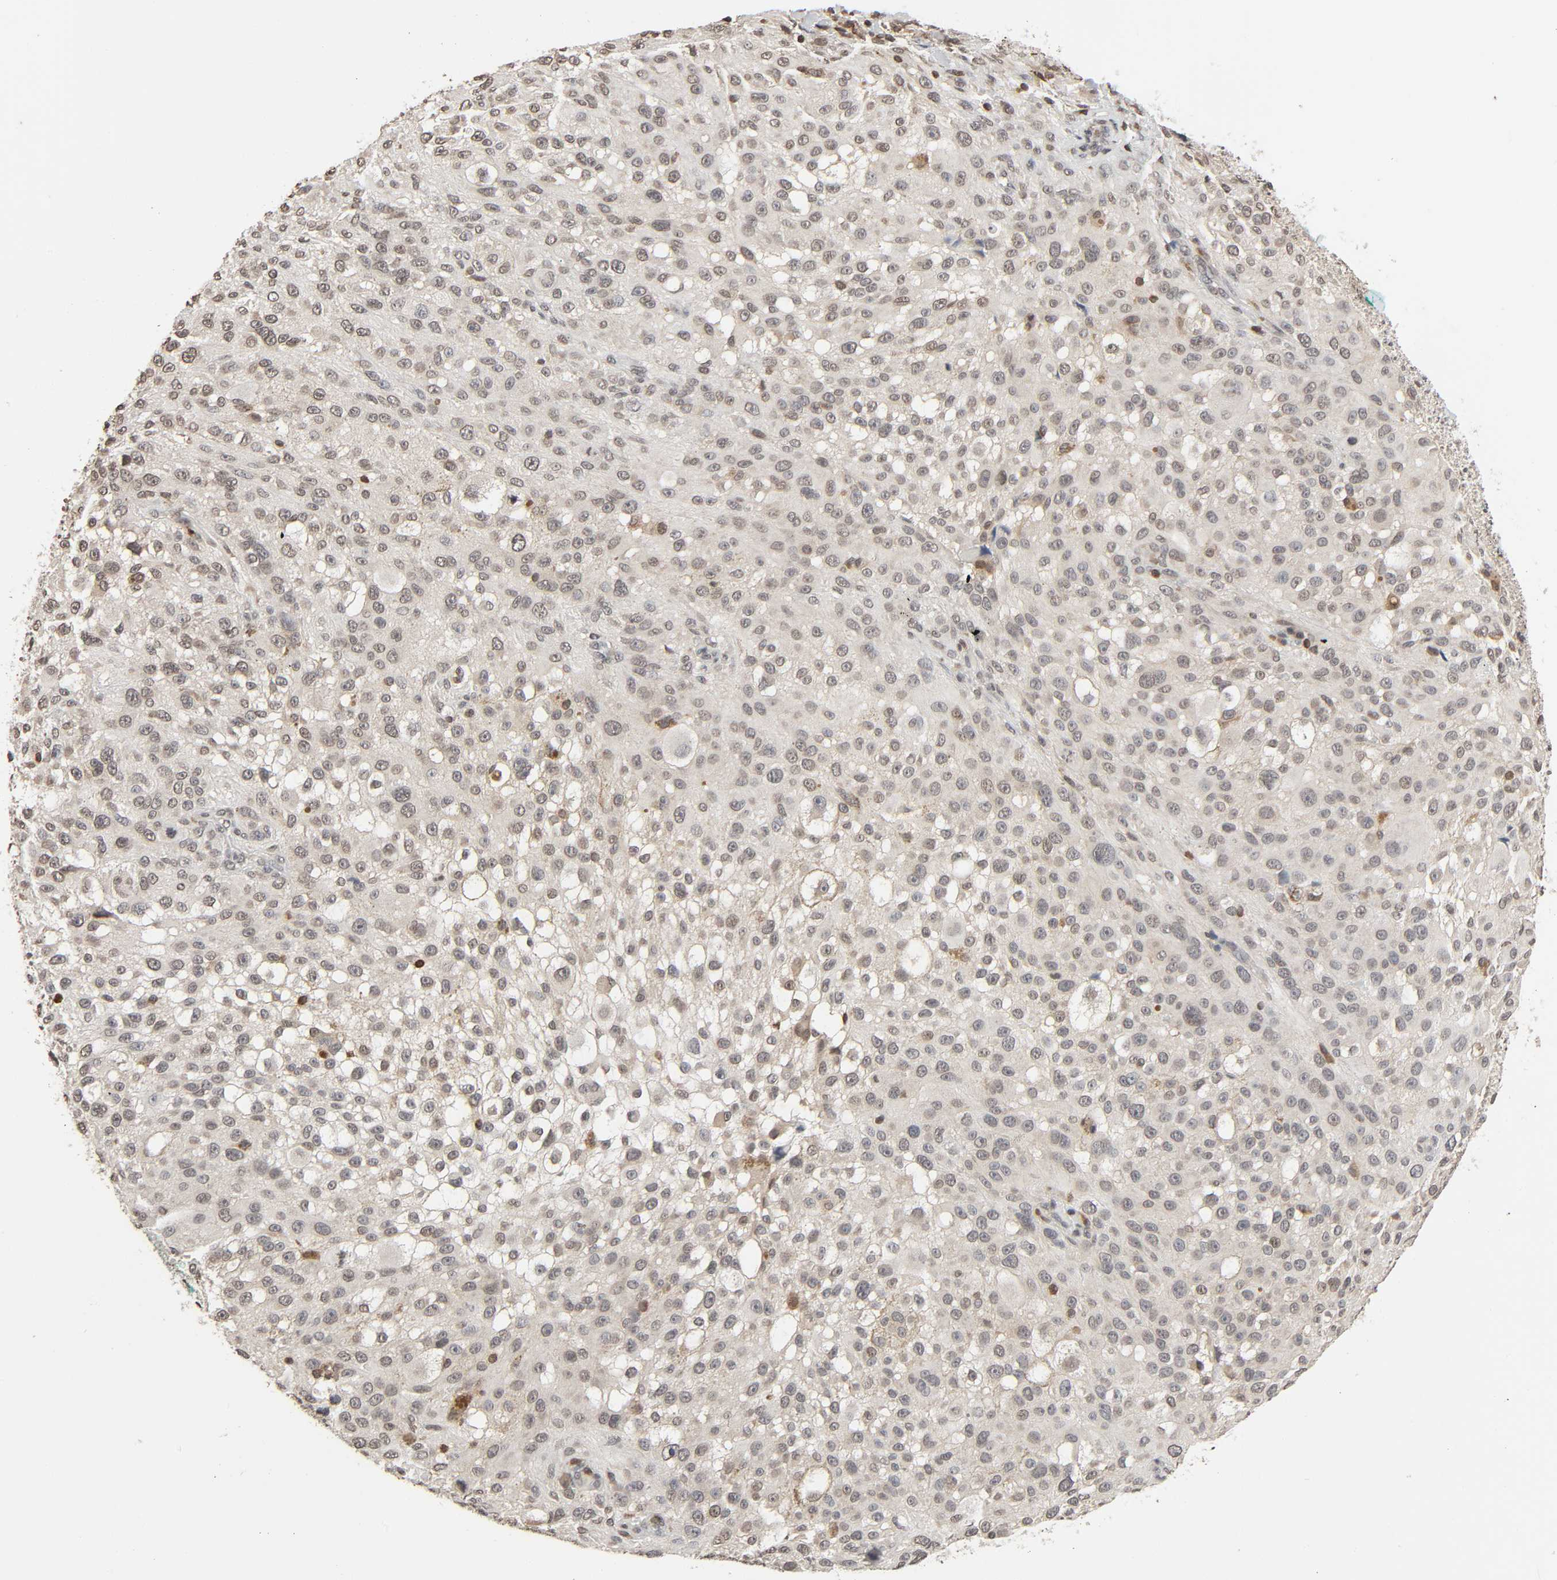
{"staining": {"intensity": "weak", "quantity": "25%-75%", "location": "cytoplasmic/membranous"}, "tissue": "melanoma", "cell_type": "Tumor cells", "image_type": "cancer", "snomed": [{"axis": "morphology", "description": "Necrosis, NOS"}, {"axis": "morphology", "description": "Malignant melanoma, NOS"}, {"axis": "topography", "description": "Skin"}], "caption": "Weak cytoplasmic/membranous positivity for a protein is identified in approximately 25%-75% of tumor cells of malignant melanoma using IHC.", "gene": "STK4", "patient": {"sex": "female", "age": 87}}